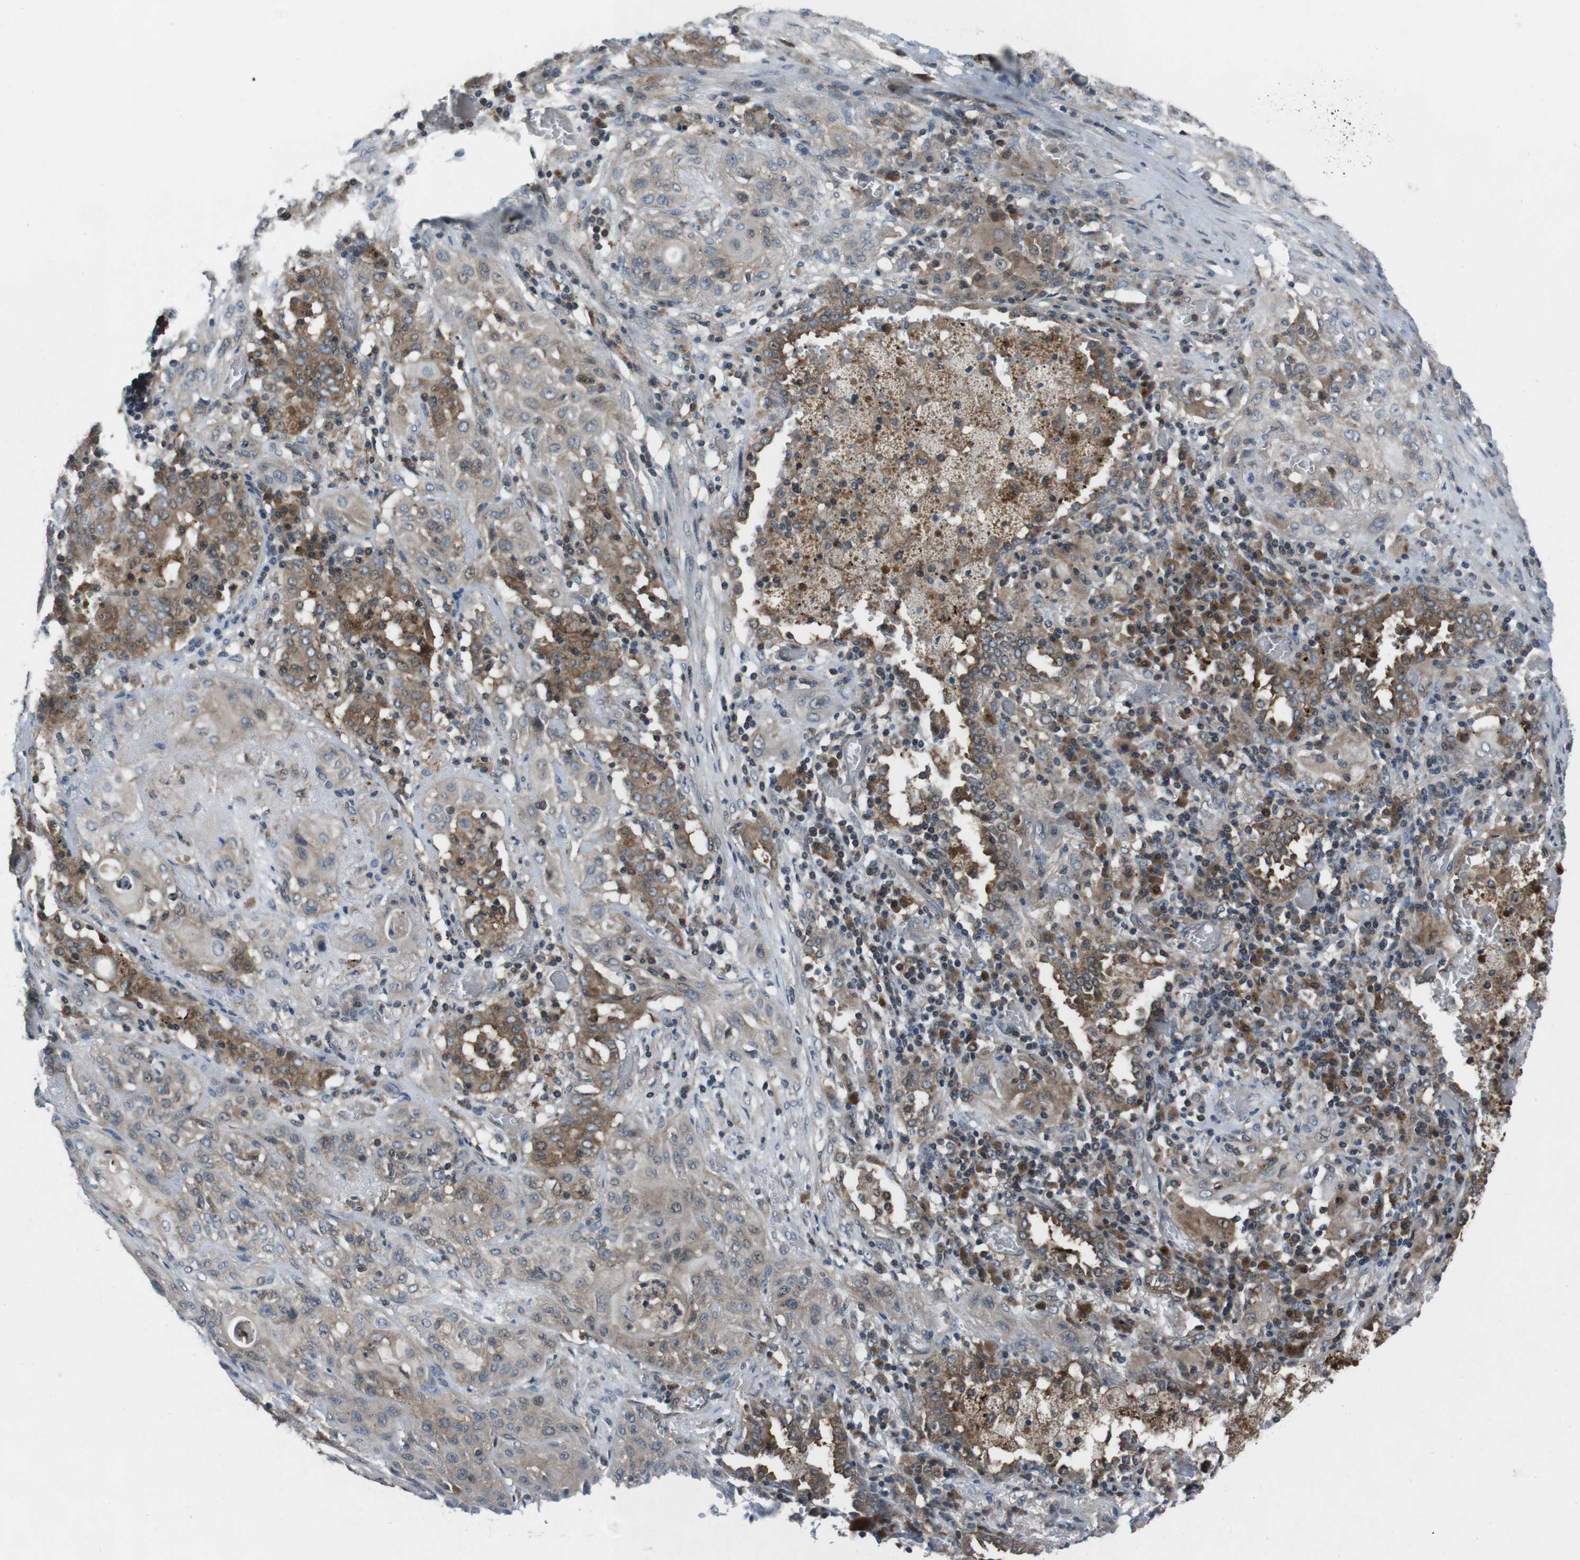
{"staining": {"intensity": "weak", "quantity": ">75%", "location": "cytoplasmic/membranous"}, "tissue": "lung cancer", "cell_type": "Tumor cells", "image_type": "cancer", "snomed": [{"axis": "morphology", "description": "Squamous cell carcinoma, NOS"}, {"axis": "topography", "description": "Lung"}], "caption": "Tumor cells display weak cytoplasmic/membranous positivity in about >75% of cells in lung cancer.", "gene": "SLC22A23", "patient": {"sex": "female", "age": 47}}